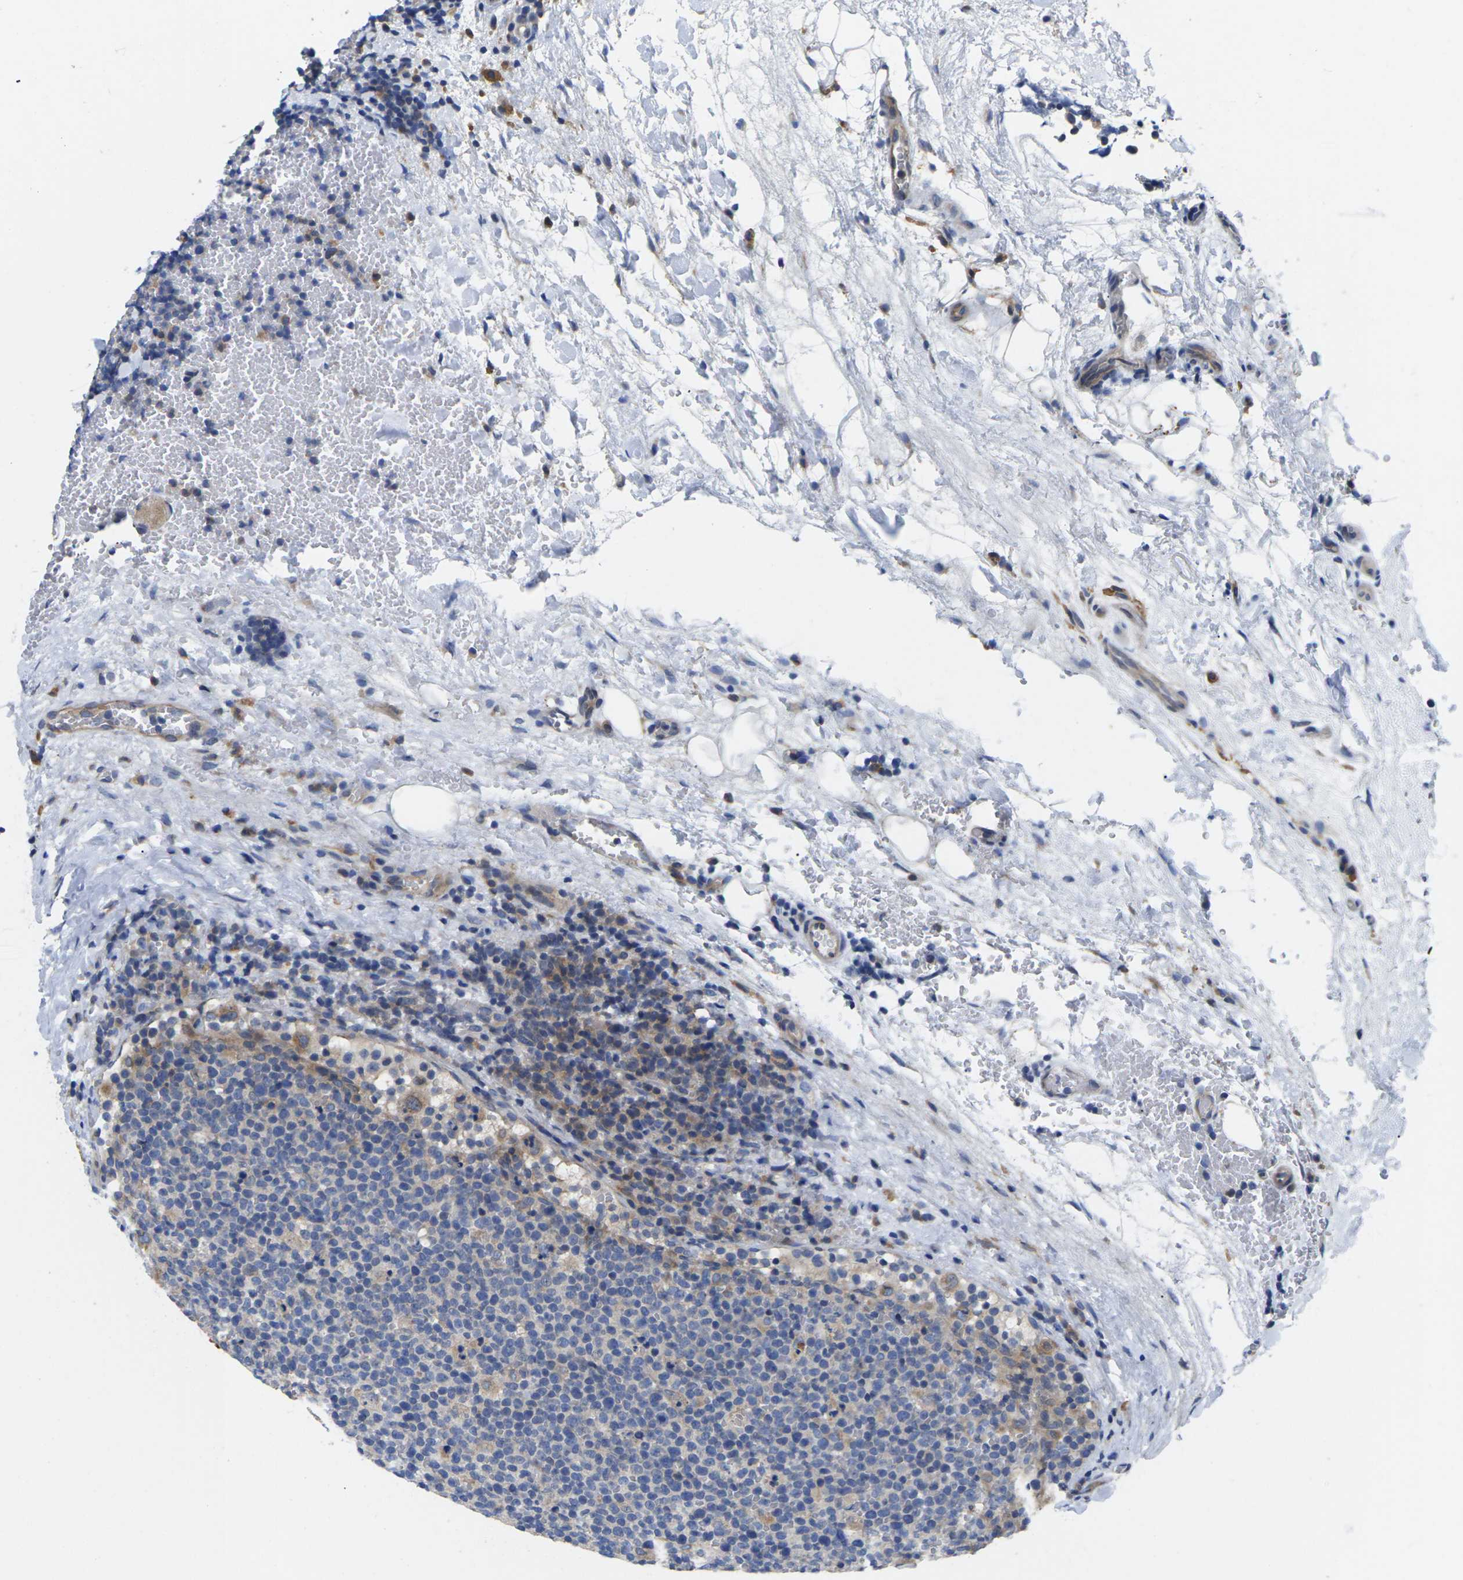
{"staining": {"intensity": "weak", "quantity": "25%-75%", "location": "cytoplasmic/membranous"}, "tissue": "lymphoma", "cell_type": "Tumor cells", "image_type": "cancer", "snomed": [{"axis": "morphology", "description": "Malignant lymphoma, non-Hodgkin's type, High grade"}, {"axis": "topography", "description": "Lymph node"}], "caption": "Immunohistochemical staining of lymphoma reveals low levels of weak cytoplasmic/membranous protein expression in about 25%-75% of tumor cells.", "gene": "SCNN1A", "patient": {"sex": "male", "age": 61}}